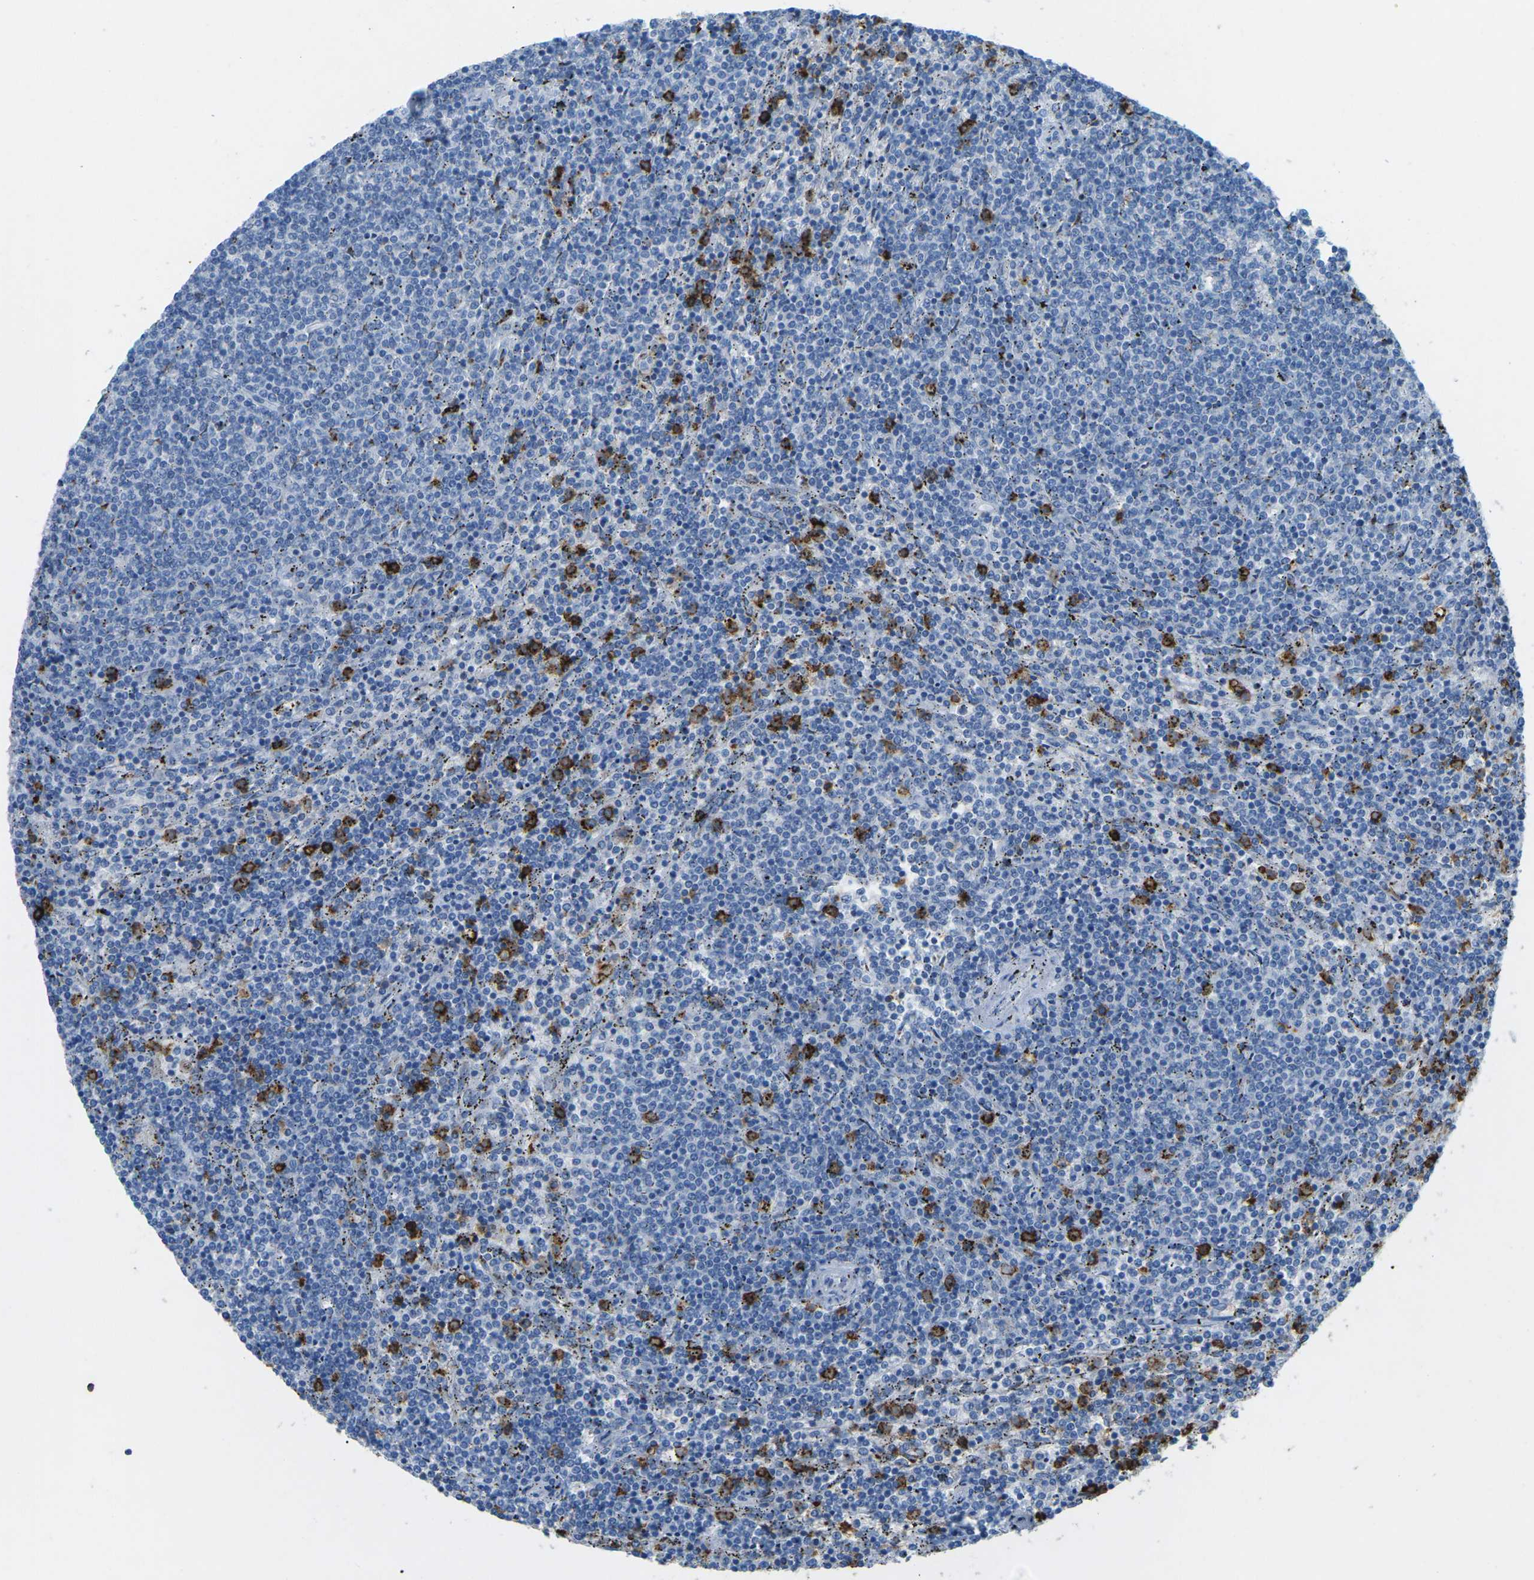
{"staining": {"intensity": "negative", "quantity": "none", "location": "none"}, "tissue": "lymphoma", "cell_type": "Tumor cells", "image_type": "cancer", "snomed": [{"axis": "morphology", "description": "Malignant lymphoma, non-Hodgkin's type, Low grade"}, {"axis": "topography", "description": "Spleen"}], "caption": "This is an immunohistochemistry (IHC) photomicrograph of lymphoma. There is no positivity in tumor cells.", "gene": "CTAGE1", "patient": {"sex": "female", "age": 50}}